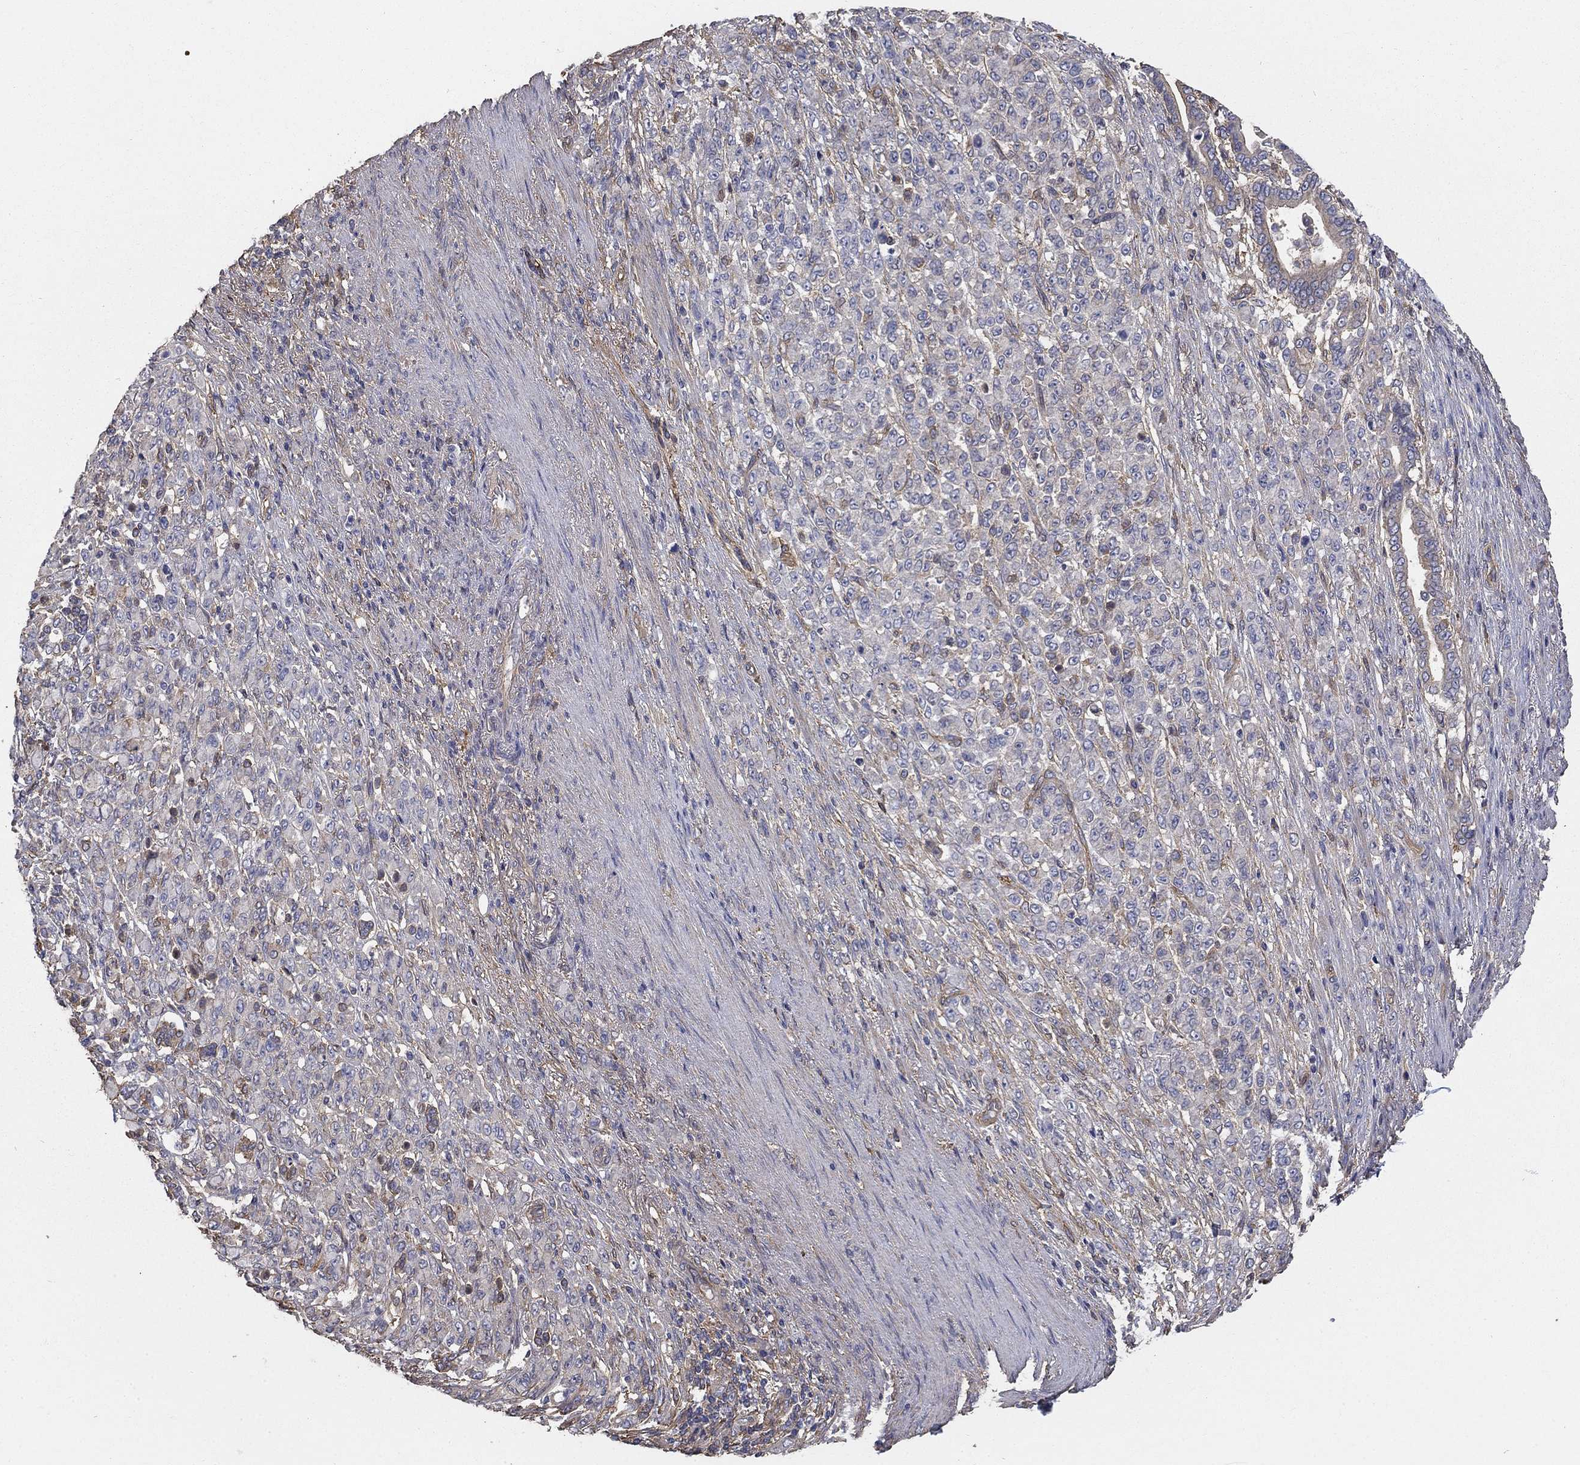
{"staining": {"intensity": "negative", "quantity": "none", "location": "none"}, "tissue": "stomach cancer", "cell_type": "Tumor cells", "image_type": "cancer", "snomed": [{"axis": "morphology", "description": "Normal tissue, NOS"}, {"axis": "morphology", "description": "Adenocarcinoma, NOS"}, {"axis": "topography", "description": "Stomach"}], "caption": "This micrograph is of adenocarcinoma (stomach) stained with immunohistochemistry to label a protein in brown with the nuclei are counter-stained blue. There is no positivity in tumor cells.", "gene": "DPYSL2", "patient": {"sex": "female", "age": 79}}